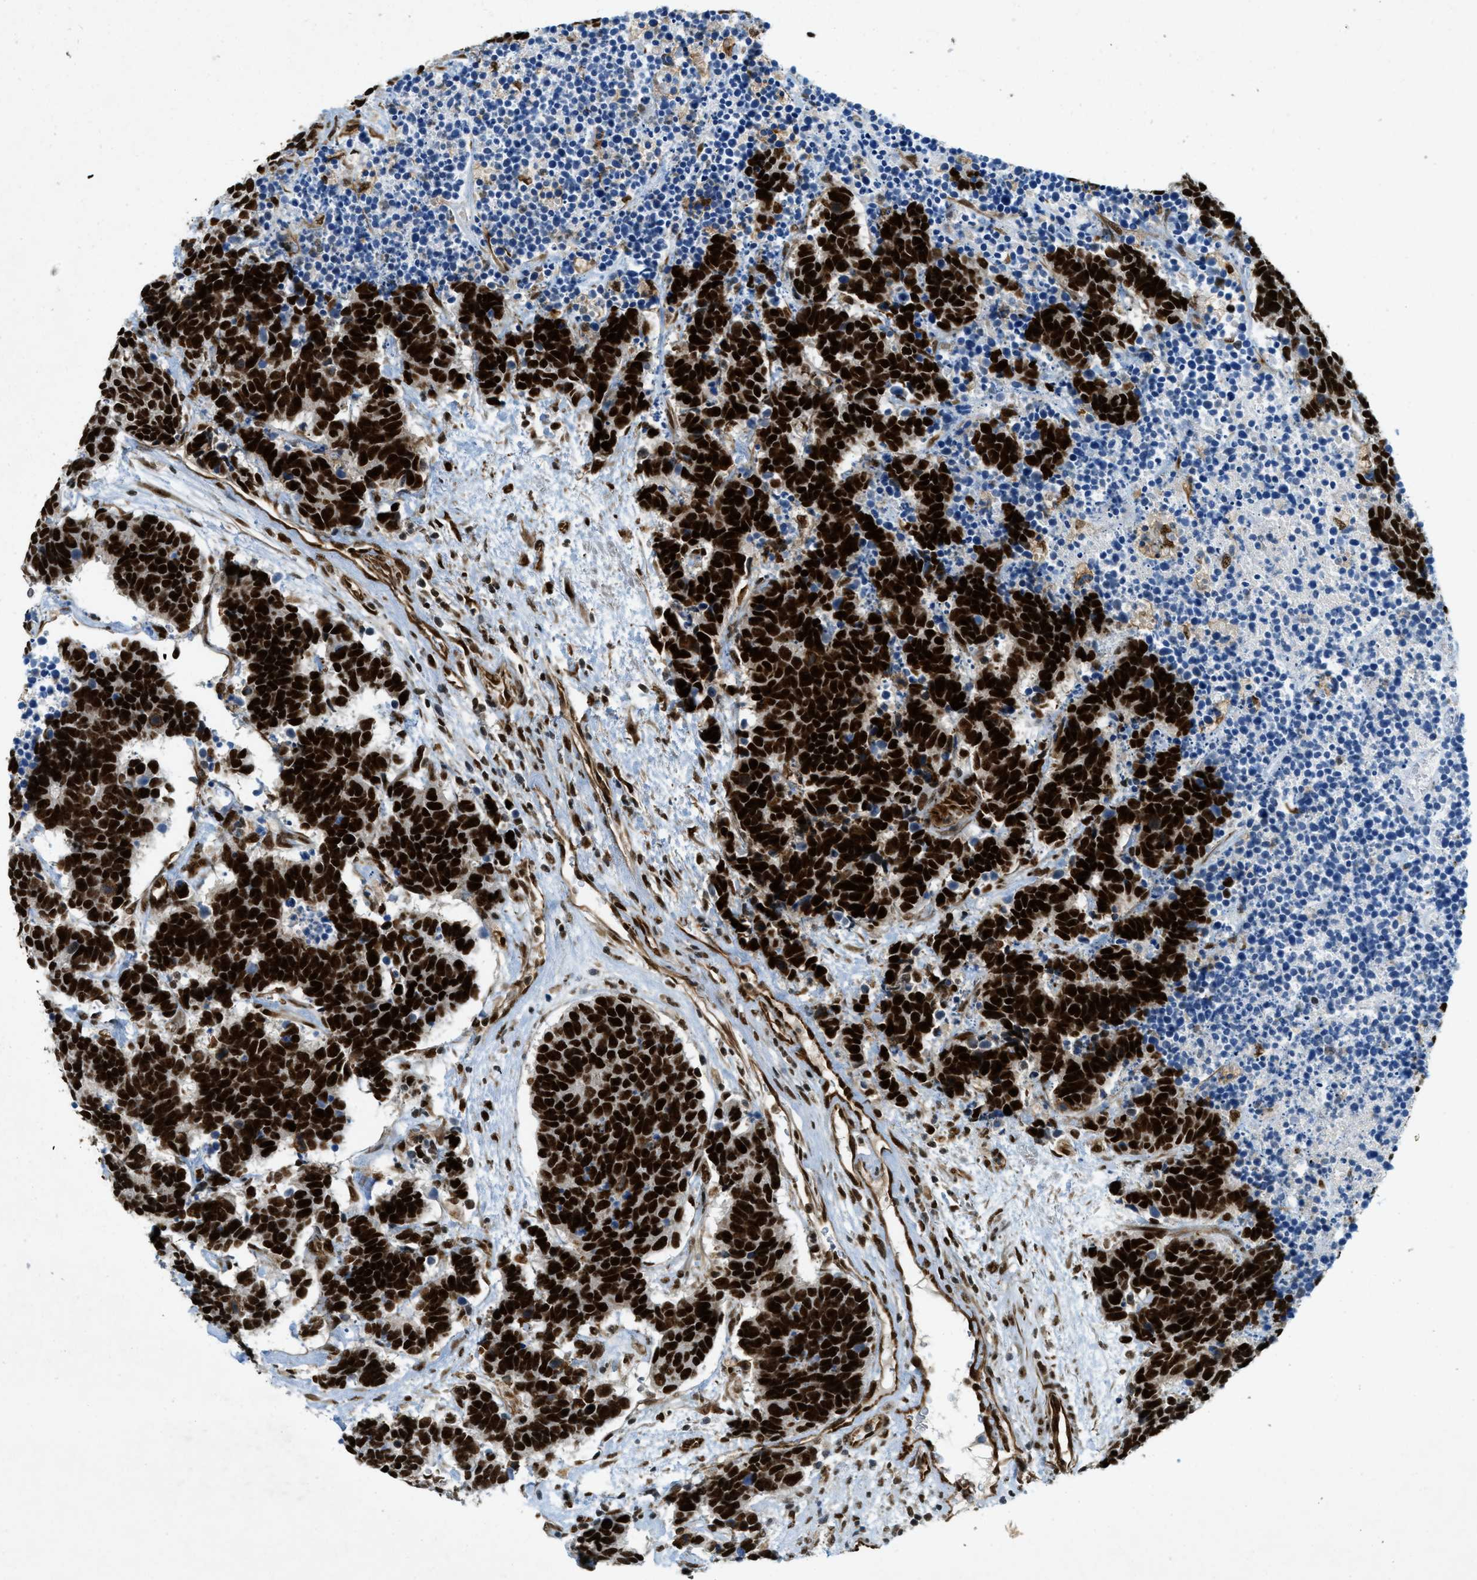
{"staining": {"intensity": "strong", "quantity": ">75%", "location": "nuclear"}, "tissue": "carcinoid", "cell_type": "Tumor cells", "image_type": "cancer", "snomed": [{"axis": "morphology", "description": "Carcinoma, NOS"}, {"axis": "morphology", "description": "Carcinoid, malignant, NOS"}, {"axis": "topography", "description": "Urinary bladder"}], "caption": "Carcinoid (malignant) was stained to show a protein in brown. There is high levels of strong nuclear staining in about >75% of tumor cells.", "gene": "ZFR", "patient": {"sex": "male", "age": 57}}